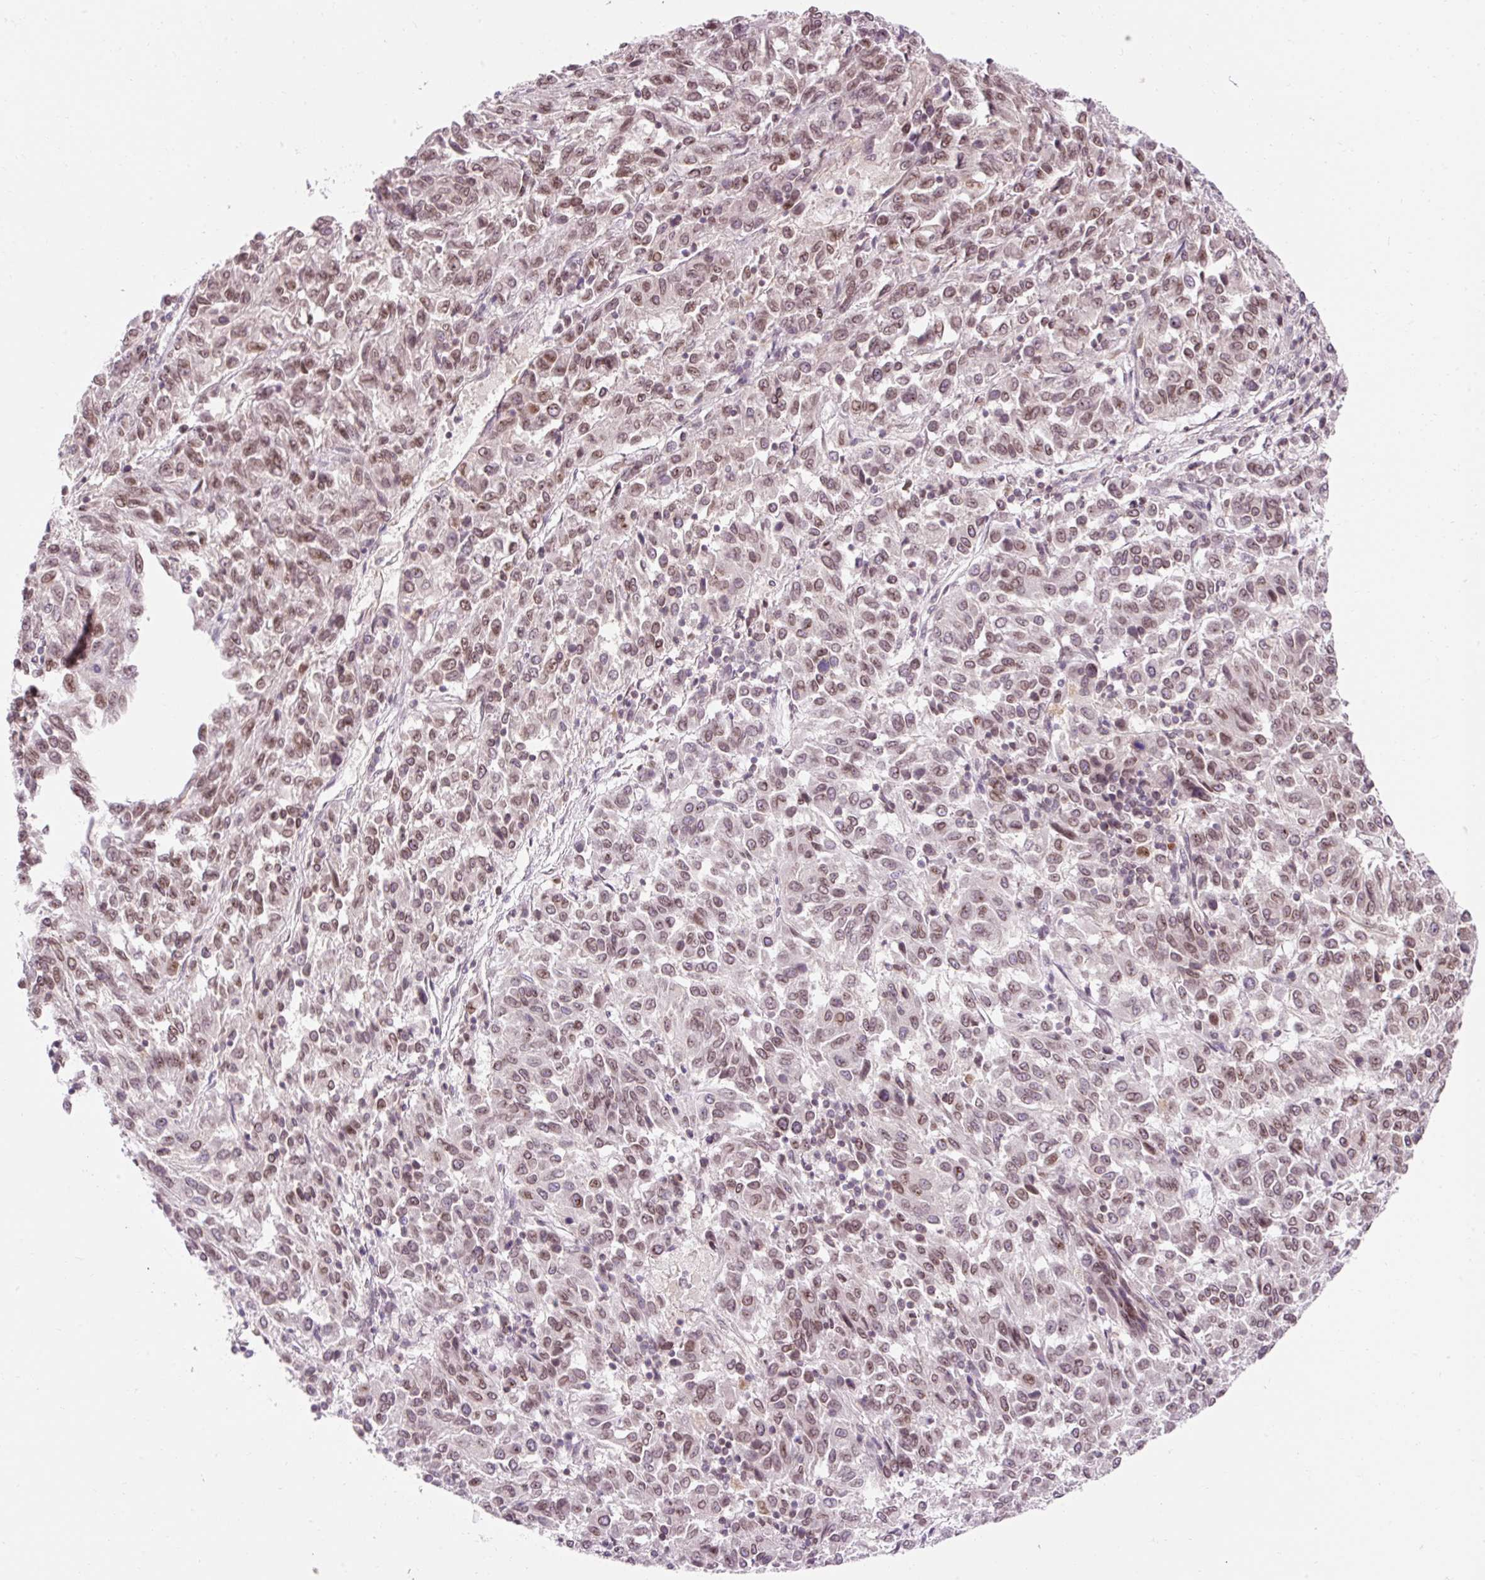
{"staining": {"intensity": "weak", "quantity": ">75%", "location": "cytoplasmic/membranous,nuclear"}, "tissue": "melanoma", "cell_type": "Tumor cells", "image_type": "cancer", "snomed": [{"axis": "morphology", "description": "Malignant melanoma, Metastatic site"}, {"axis": "topography", "description": "Lung"}], "caption": "The micrograph displays a brown stain indicating the presence of a protein in the cytoplasmic/membranous and nuclear of tumor cells in melanoma. Immunohistochemistry (ihc) stains the protein in brown and the nuclei are stained blue.", "gene": "ZNF610", "patient": {"sex": "male", "age": 64}}